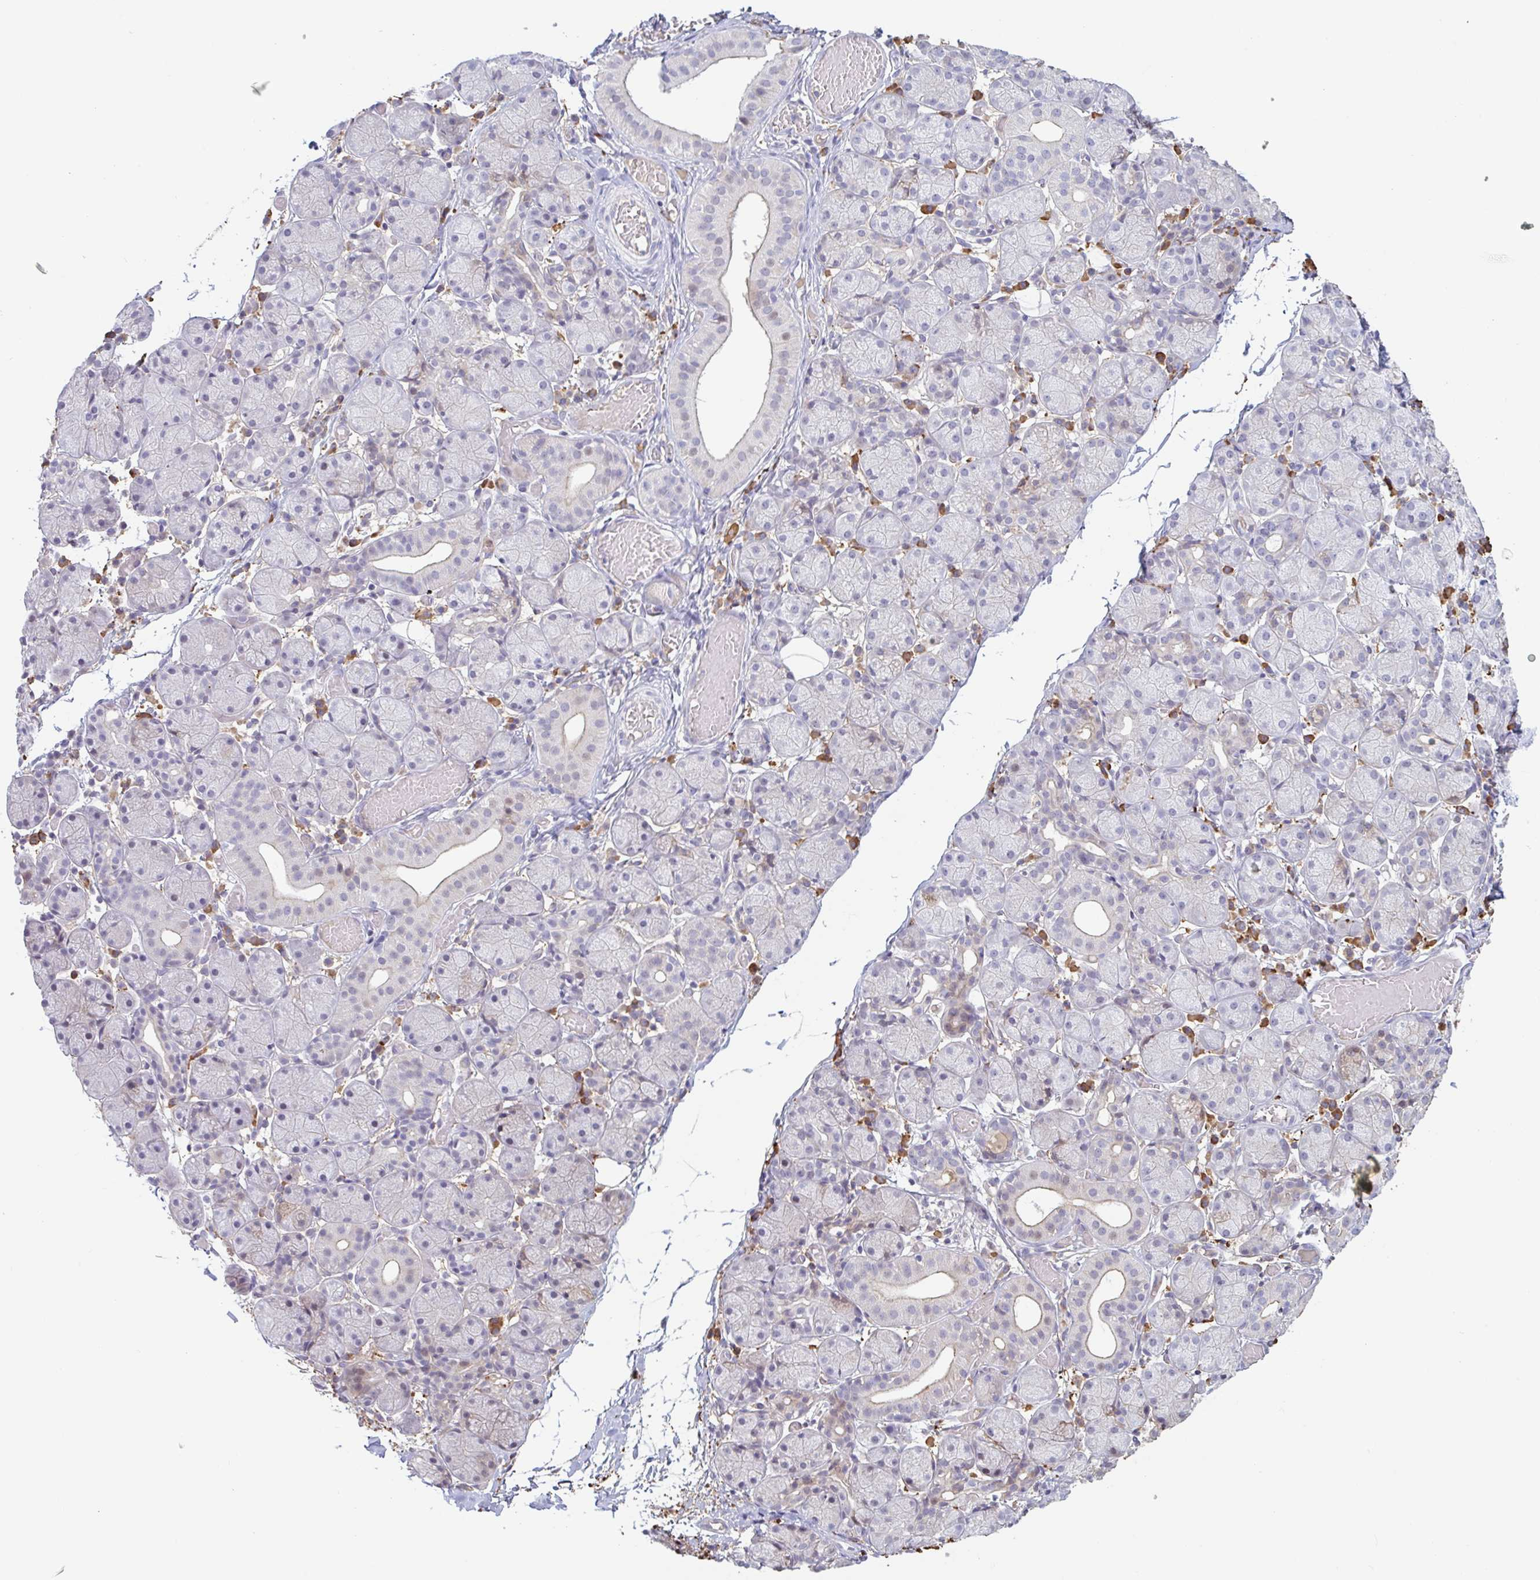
{"staining": {"intensity": "weak", "quantity": "<25%", "location": "cytoplasmic/membranous"}, "tissue": "salivary gland", "cell_type": "Glandular cells", "image_type": "normal", "snomed": [{"axis": "morphology", "description": "Normal tissue, NOS"}, {"axis": "topography", "description": "Salivary gland"}], "caption": "There is no significant staining in glandular cells of salivary gland. (DAB (3,3'-diaminobenzidine) immunohistochemistry visualized using brightfield microscopy, high magnification).", "gene": "TAF1D", "patient": {"sex": "female", "age": 24}}